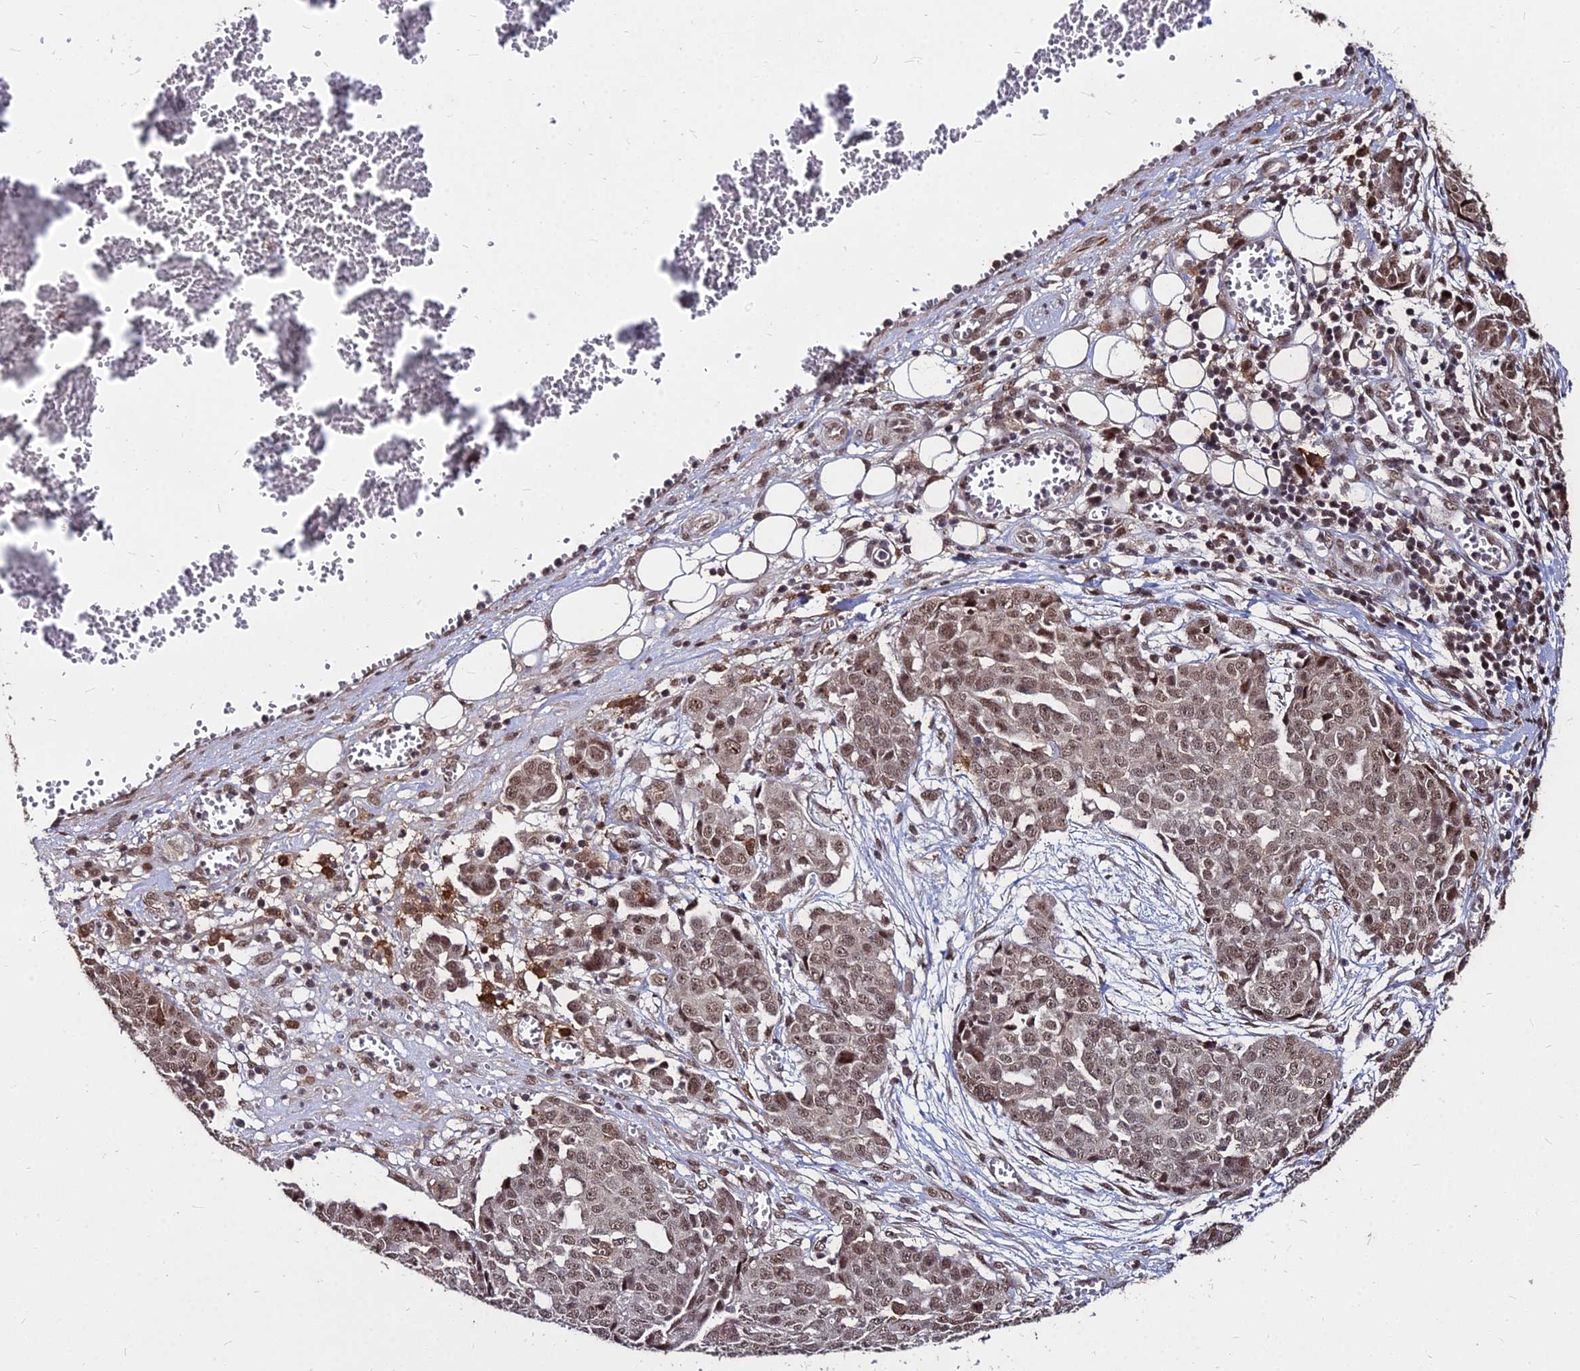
{"staining": {"intensity": "moderate", "quantity": ">75%", "location": "nuclear"}, "tissue": "ovarian cancer", "cell_type": "Tumor cells", "image_type": "cancer", "snomed": [{"axis": "morphology", "description": "Cystadenocarcinoma, serous, NOS"}, {"axis": "topography", "description": "Soft tissue"}, {"axis": "topography", "description": "Ovary"}], "caption": "The immunohistochemical stain highlights moderate nuclear positivity in tumor cells of serous cystadenocarcinoma (ovarian) tissue.", "gene": "ZBED4", "patient": {"sex": "female", "age": 57}}